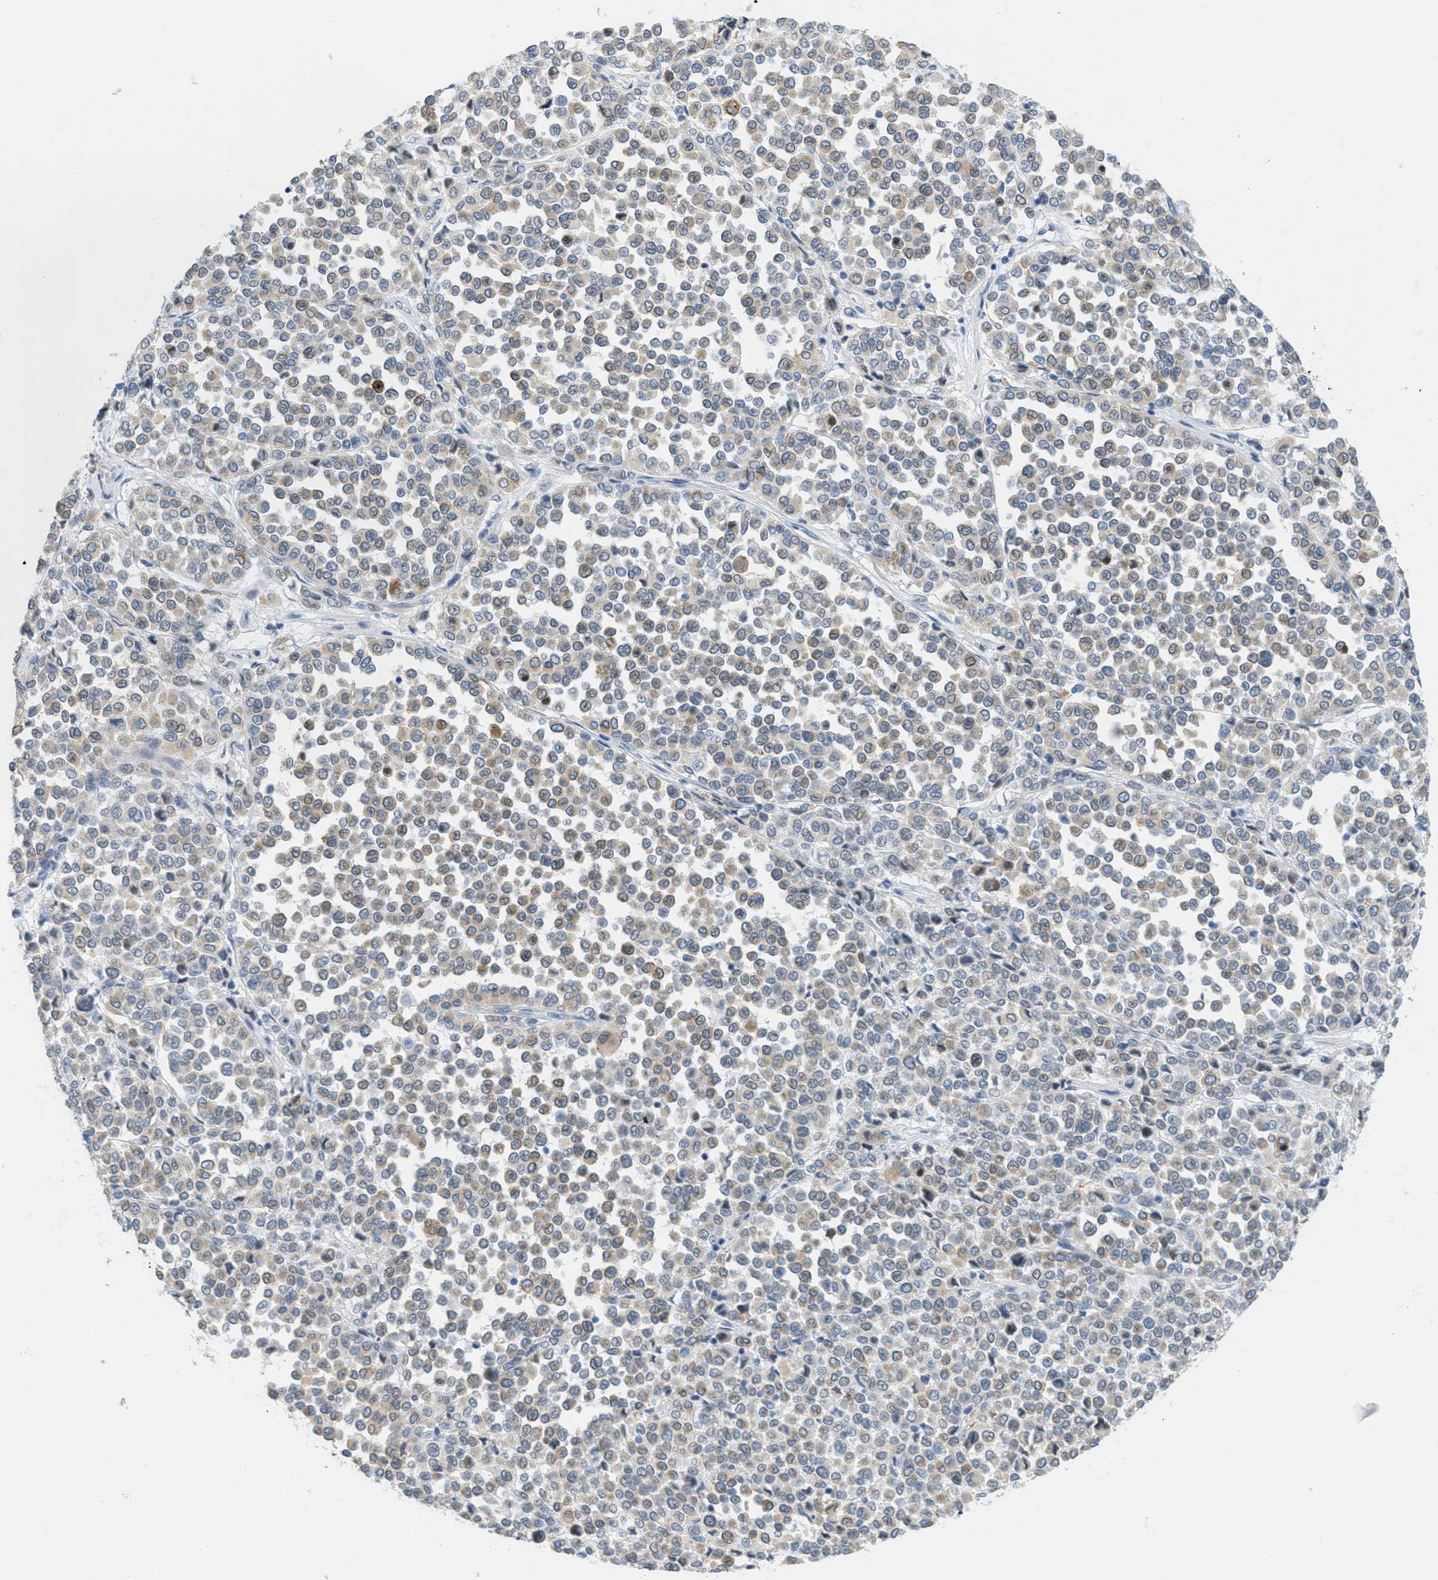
{"staining": {"intensity": "weak", "quantity": "<25%", "location": "cytoplasmic/membranous"}, "tissue": "melanoma", "cell_type": "Tumor cells", "image_type": "cancer", "snomed": [{"axis": "morphology", "description": "Malignant melanoma, Metastatic site"}, {"axis": "topography", "description": "Pancreas"}], "caption": "Tumor cells are negative for brown protein staining in malignant melanoma (metastatic site). Brightfield microscopy of immunohistochemistry stained with DAB (3,3'-diaminobenzidine) (brown) and hematoxylin (blue), captured at high magnification.", "gene": "TEX264", "patient": {"sex": "female", "age": 30}}